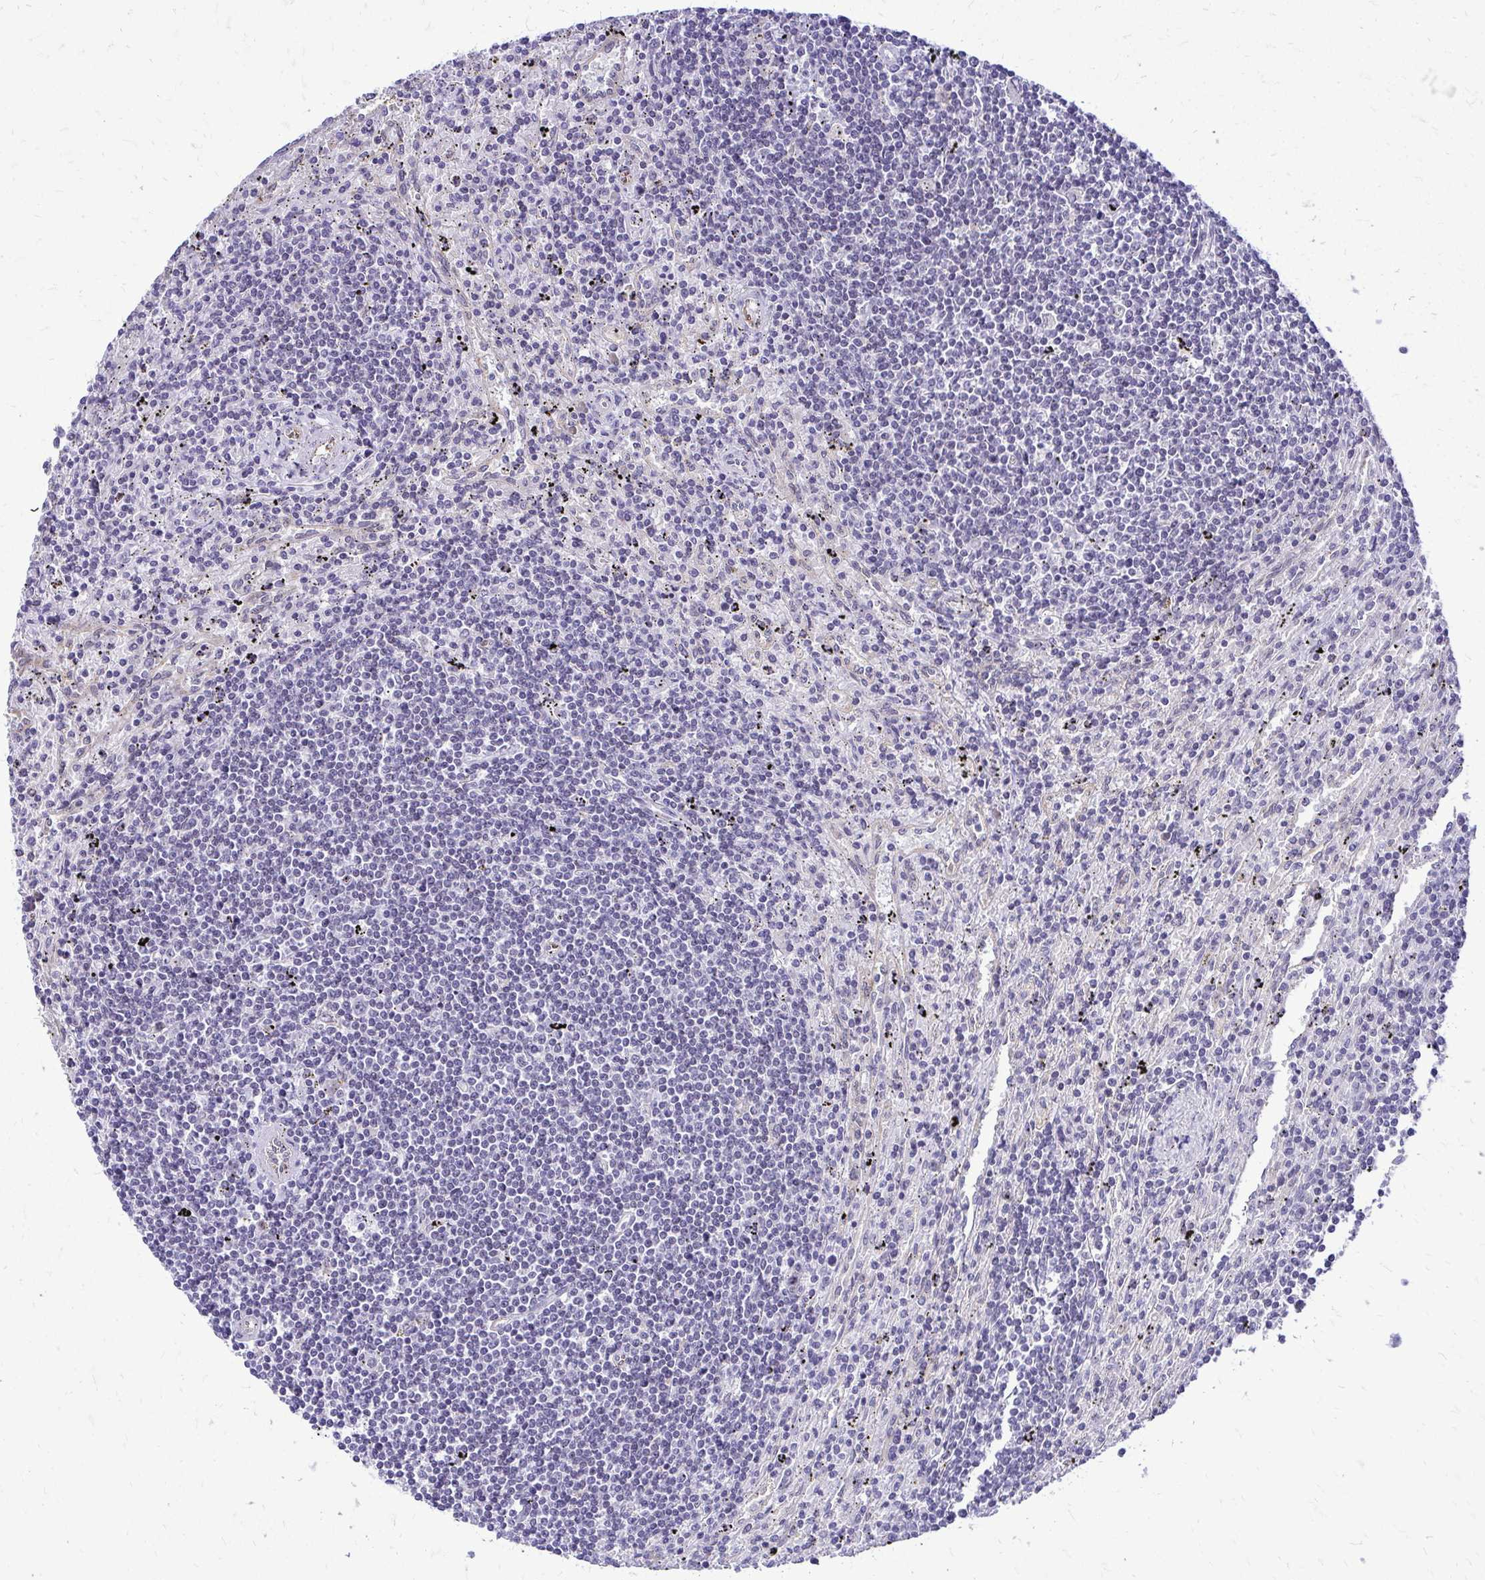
{"staining": {"intensity": "negative", "quantity": "none", "location": "none"}, "tissue": "lymphoma", "cell_type": "Tumor cells", "image_type": "cancer", "snomed": [{"axis": "morphology", "description": "Malignant lymphoma, non-Hodgkin's type, Low grade"}, {"axis": "topography", "description": "Spleen"}], "caption": "This image is of low-grade malignant lymphoma, non-Hodgkin's type stained with immunohistochemistry to label a protein in brown with the nuclei are counter-stained blue. There is no expression in tumor cells.", "gene": "NIFK", "patient": {"sex": "male", "age": 76}}